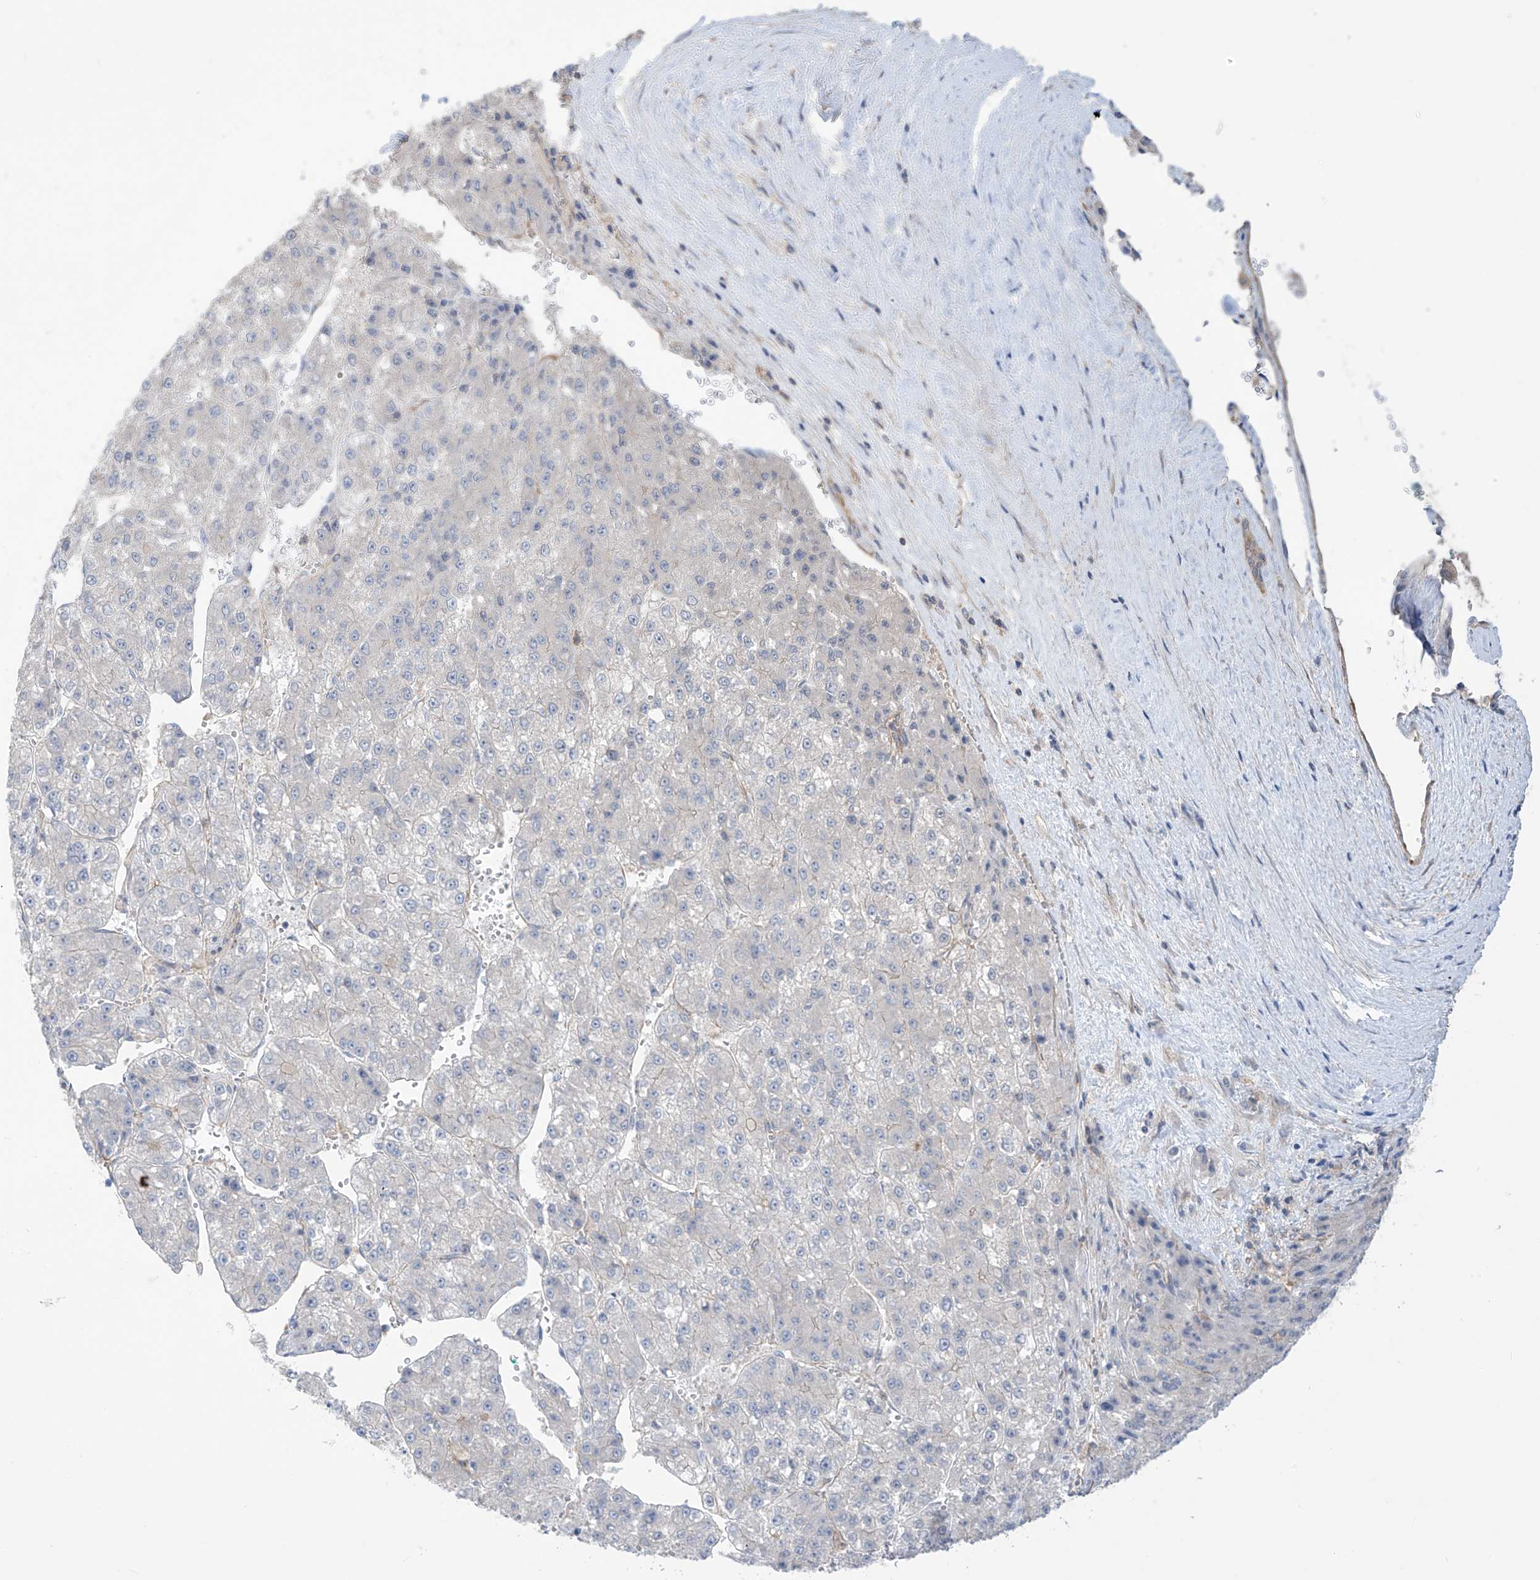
{"staining": {"intensity": "negative", "quantity": "none", "location": "none"}, "tissue": "liver cancer", "cell_type": "Tumor cells", "image_type": "cancer", "snomed": [{"axis": "morphology", "description": "Carcinoma, Hepatocellular, NOS"}, {"axis": "topography", "description": "Liver"}], "caption": "Tumor cells are negative for protein expression in human liver cancer (hepatocellular carcinoma). The staining was performed using DAB (3,3'-diaminobenzidine) to visualize the protein expression in brown, while the nuclei were stained in blue with hematoxylin (Magnification: 20x).", "gene": "TRMU", "patient": {"sex": "female", "age": 73}}